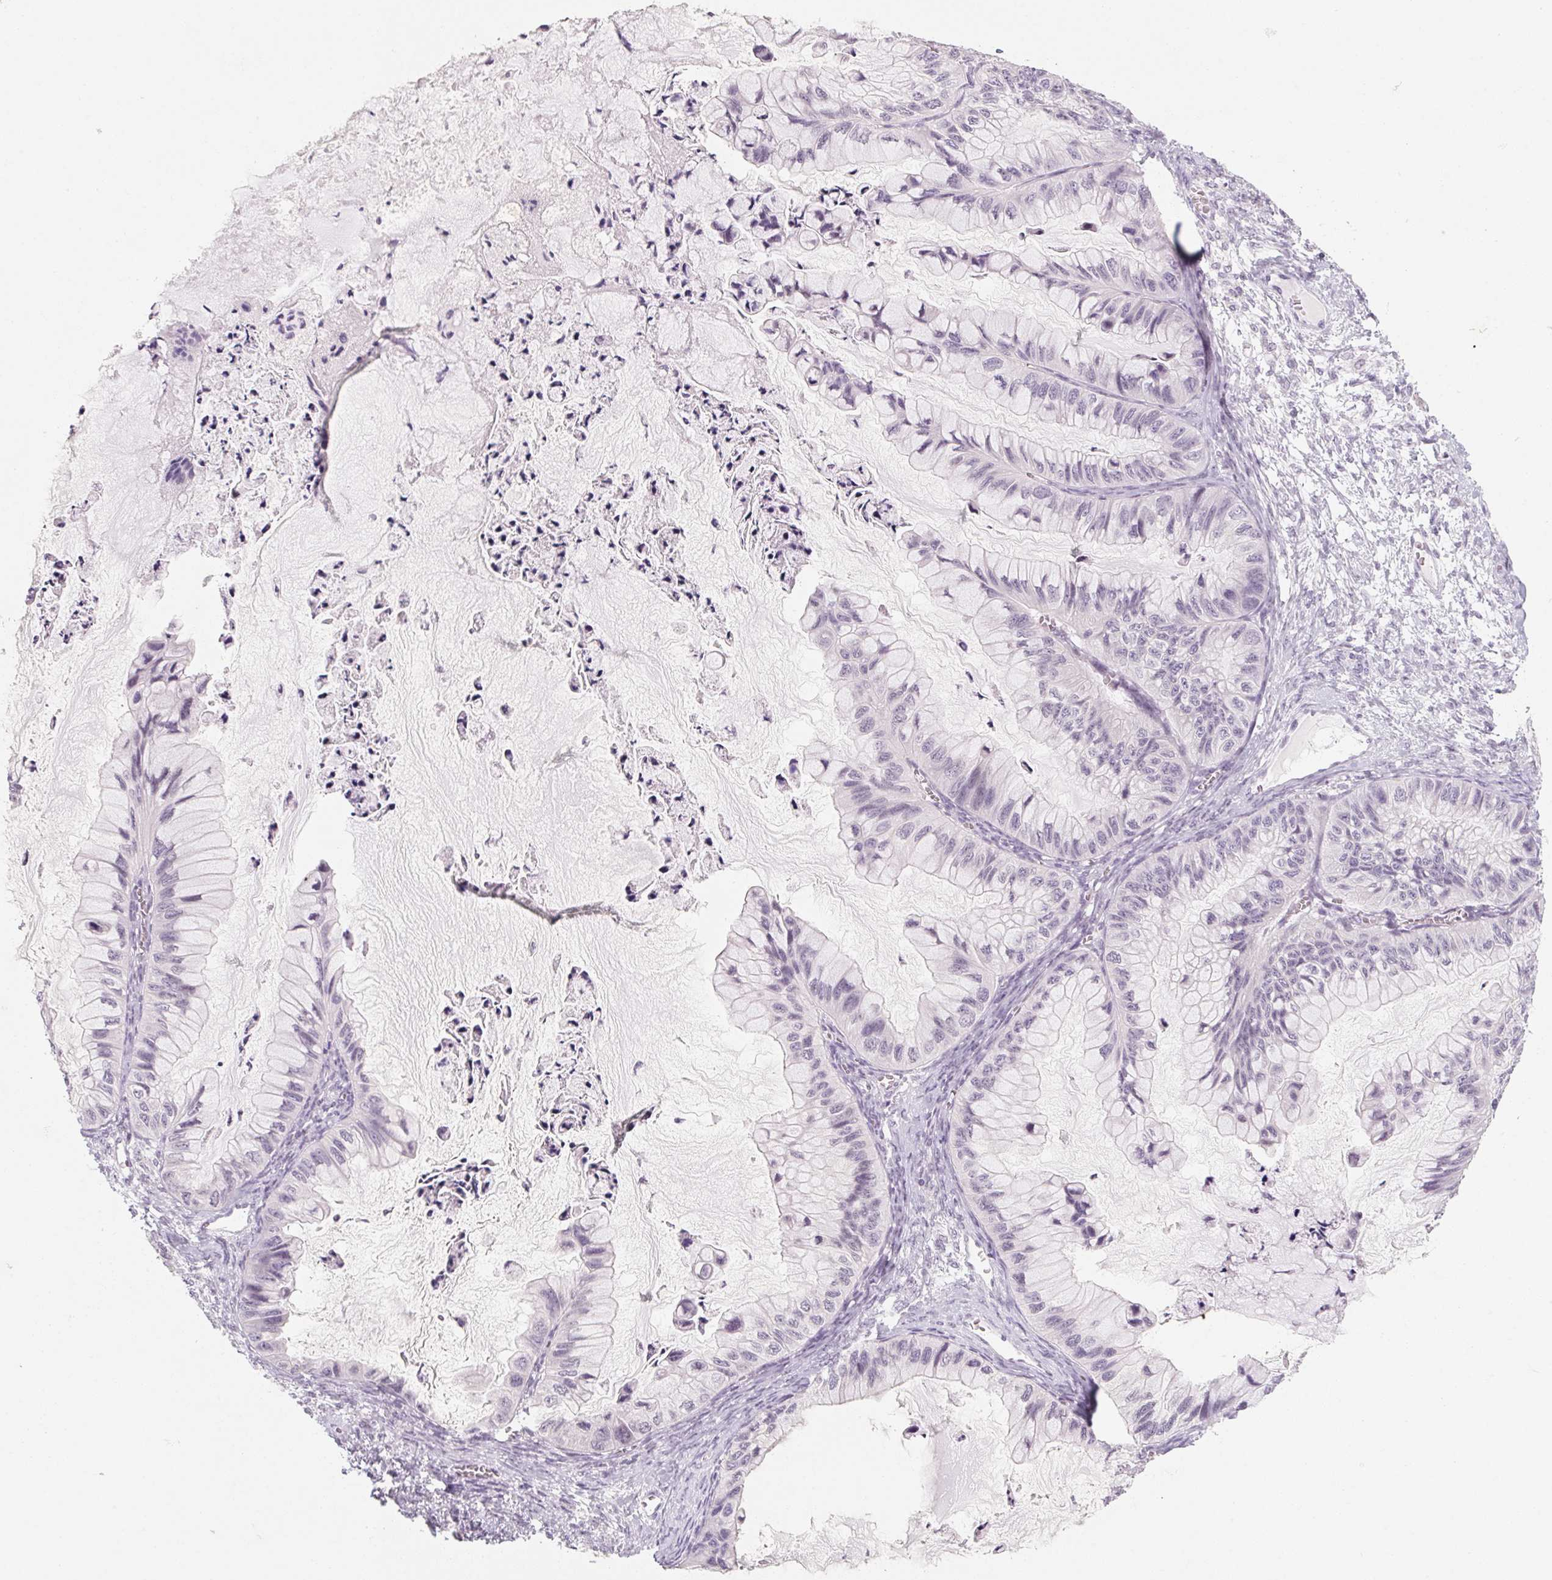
{"staining": {"intensity": "negative", "quantity": "none", "location": "none"}, "tissue": "ovarian cancer", "cell_type": "Tumor cells", "image_type": "cancer", "snomed": [{"axis": "morphology", "description": "Cystadenocarcinoma, mucinous, NOS"}, {"axis": "topography", "description": "Ovary"}], "caption": "There is no significant expression in tumor cells of mucinous cystadenocarcinoma (ovarian).", "gene": "KCNQ2", "patient": {"sex": "female", "age": 72}}